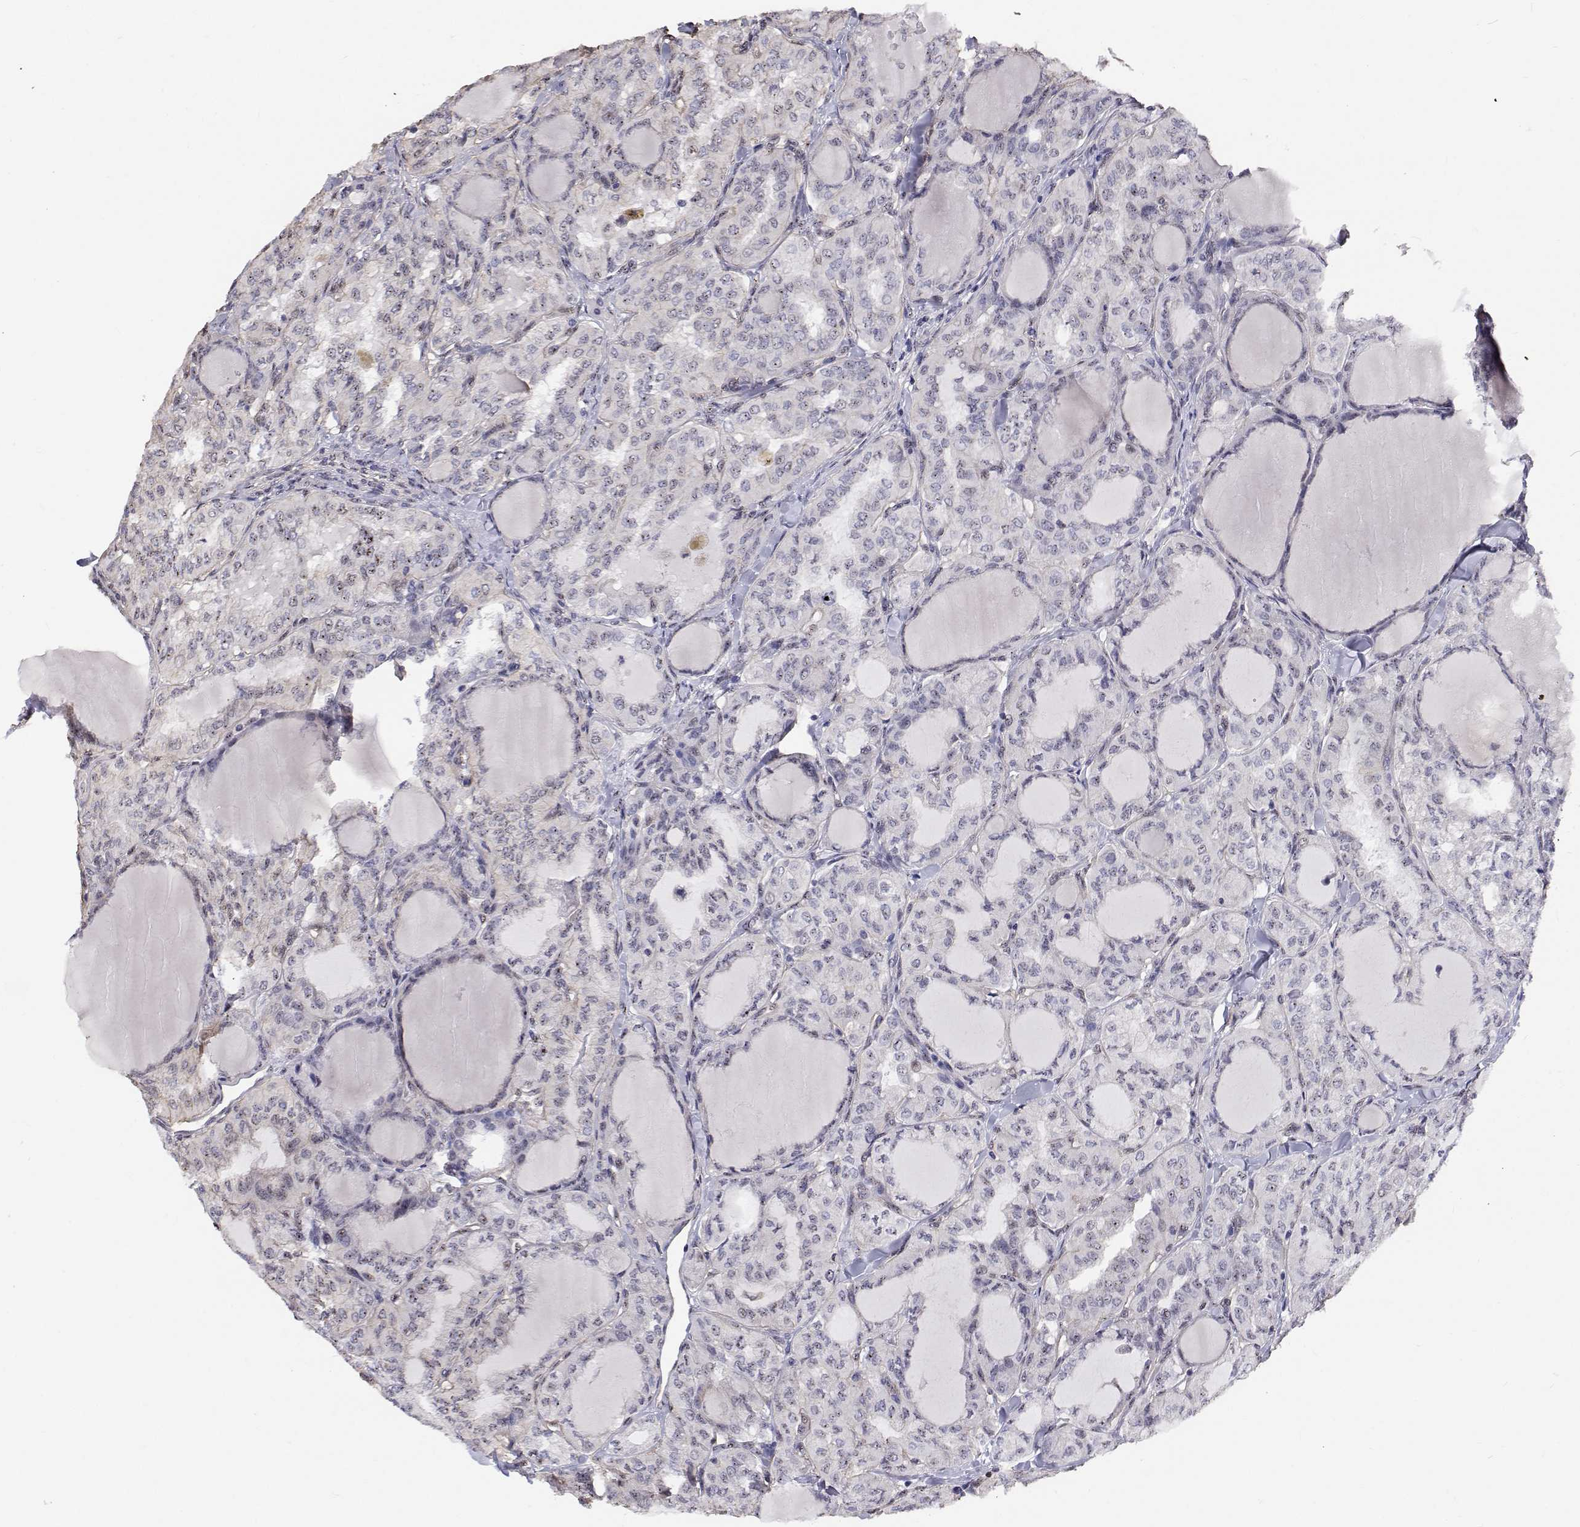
{"staining": {"intensity": "negative", "quantity": "none", "location": "none"}, "tissue": "thyroid cancer", "cell_type": "Tumor cells", "image_type": "cancer", "snomed": [{"axis": "morphology", "description": "Papillary adenocarcinoma, NOS"}, {"axis": "topography", "description": "Thyroid gland"}], "caption": "Protein analysis of thyroid cancer (papillary adenocarcinoma) reveals no significant staining in tumor cells.", "gene": "GSDMA", "patient": {"sex": "male", "age": 20}}